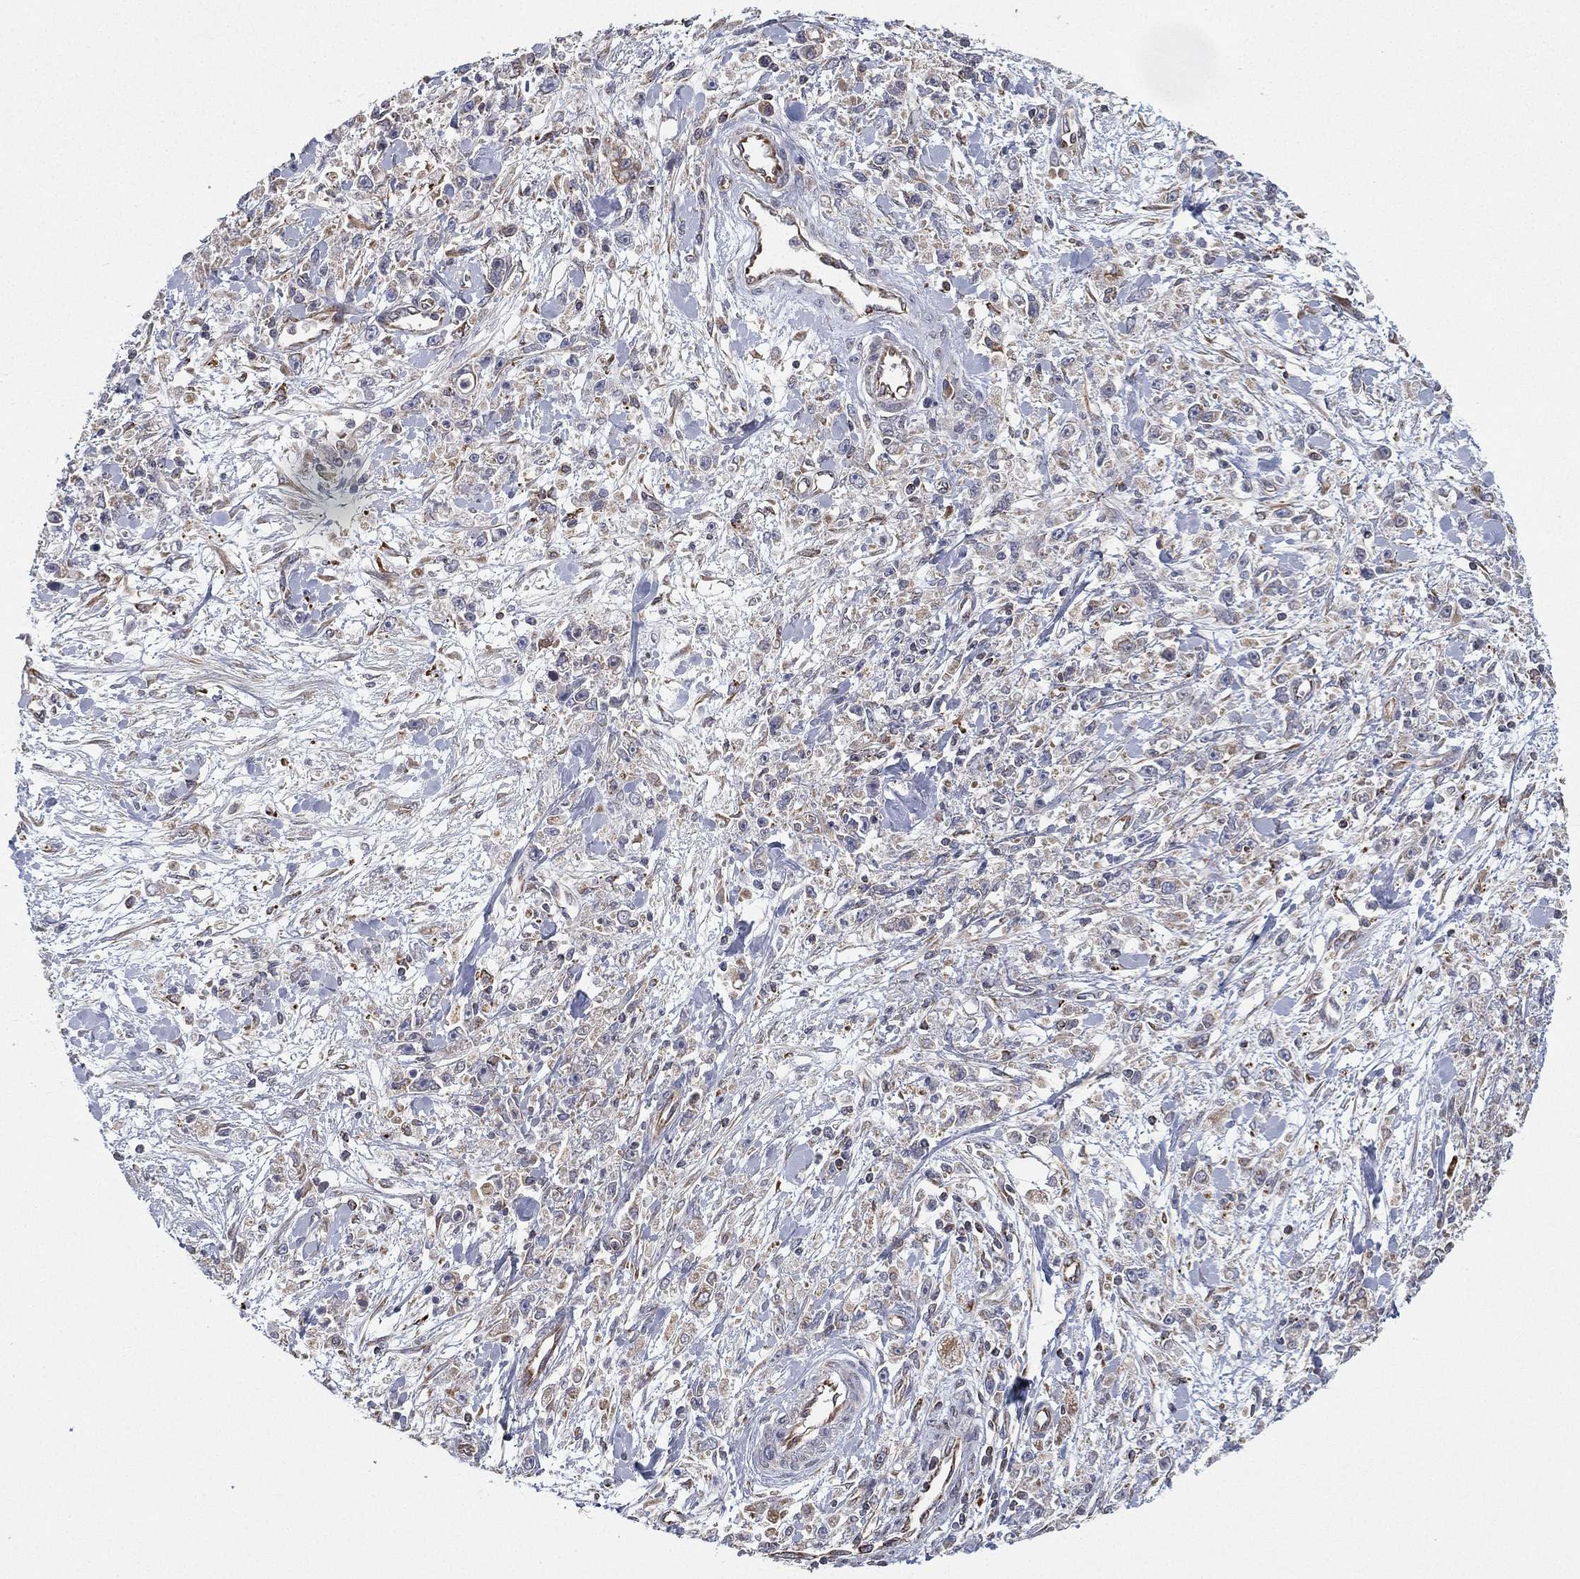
{"staining": {"intensity": "negative", "quantity": "none", "location": "none"}, "tissue": "stomach cancer", "cell_type": "Tumor cells", "image_type": "cancer", "snomed": [{"axis": "morphology", "description": "Adenocarcinoma, NOS"}, {"axis": "topography", "description": "Stomach"}], "caption": "Tumor cells are negative for protein expression in human stomach cancer. (Brightfield microscopy of DAB (3,3'-diaminobenzidine) immunohistochemistry at high magnification).", "gene": "CYB5B", "patient": {"sex": "female", "age": 59}}